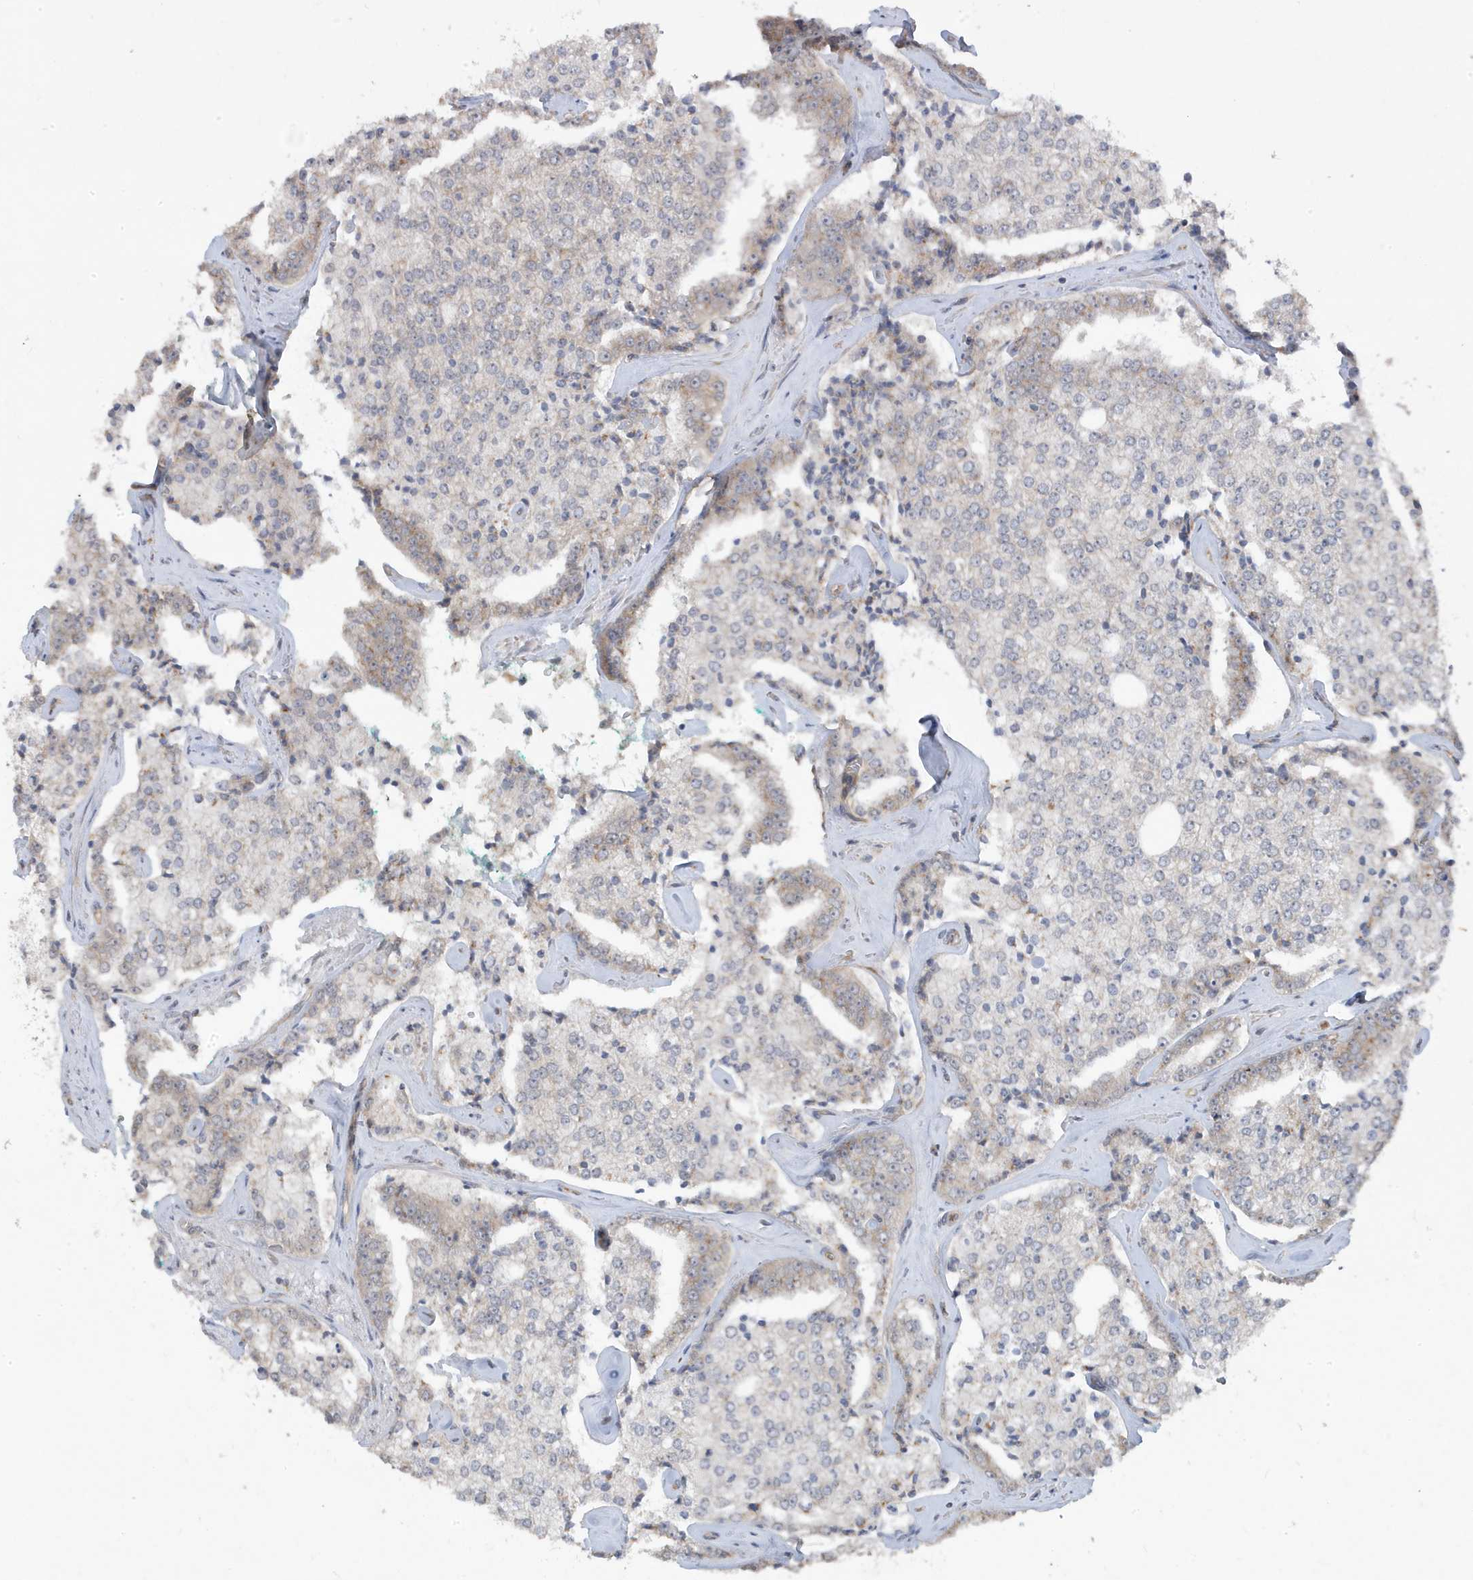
{"staining": {"intensity": "weak", "quantity": "25%-75%", "location": "cytoplasmic/membranous"}, "tissue": "prostate cancer", "cell_type": "Tumor cells", "image_type": "cancer", "snomed": [{"axis": "morphology", "description": "Adenocarcinoma, High grade"}, {"axis": "topography", "description": "Prostate"}], "caption": "Prostate cancer stained for a protein exhibits weak cytoplasmic/membranous positivity in tumor cells. (IHC, brightfield microscopy, high magnification).", "gene": "DNAJC12", "patient": {"sex": "male", "age": 71}}